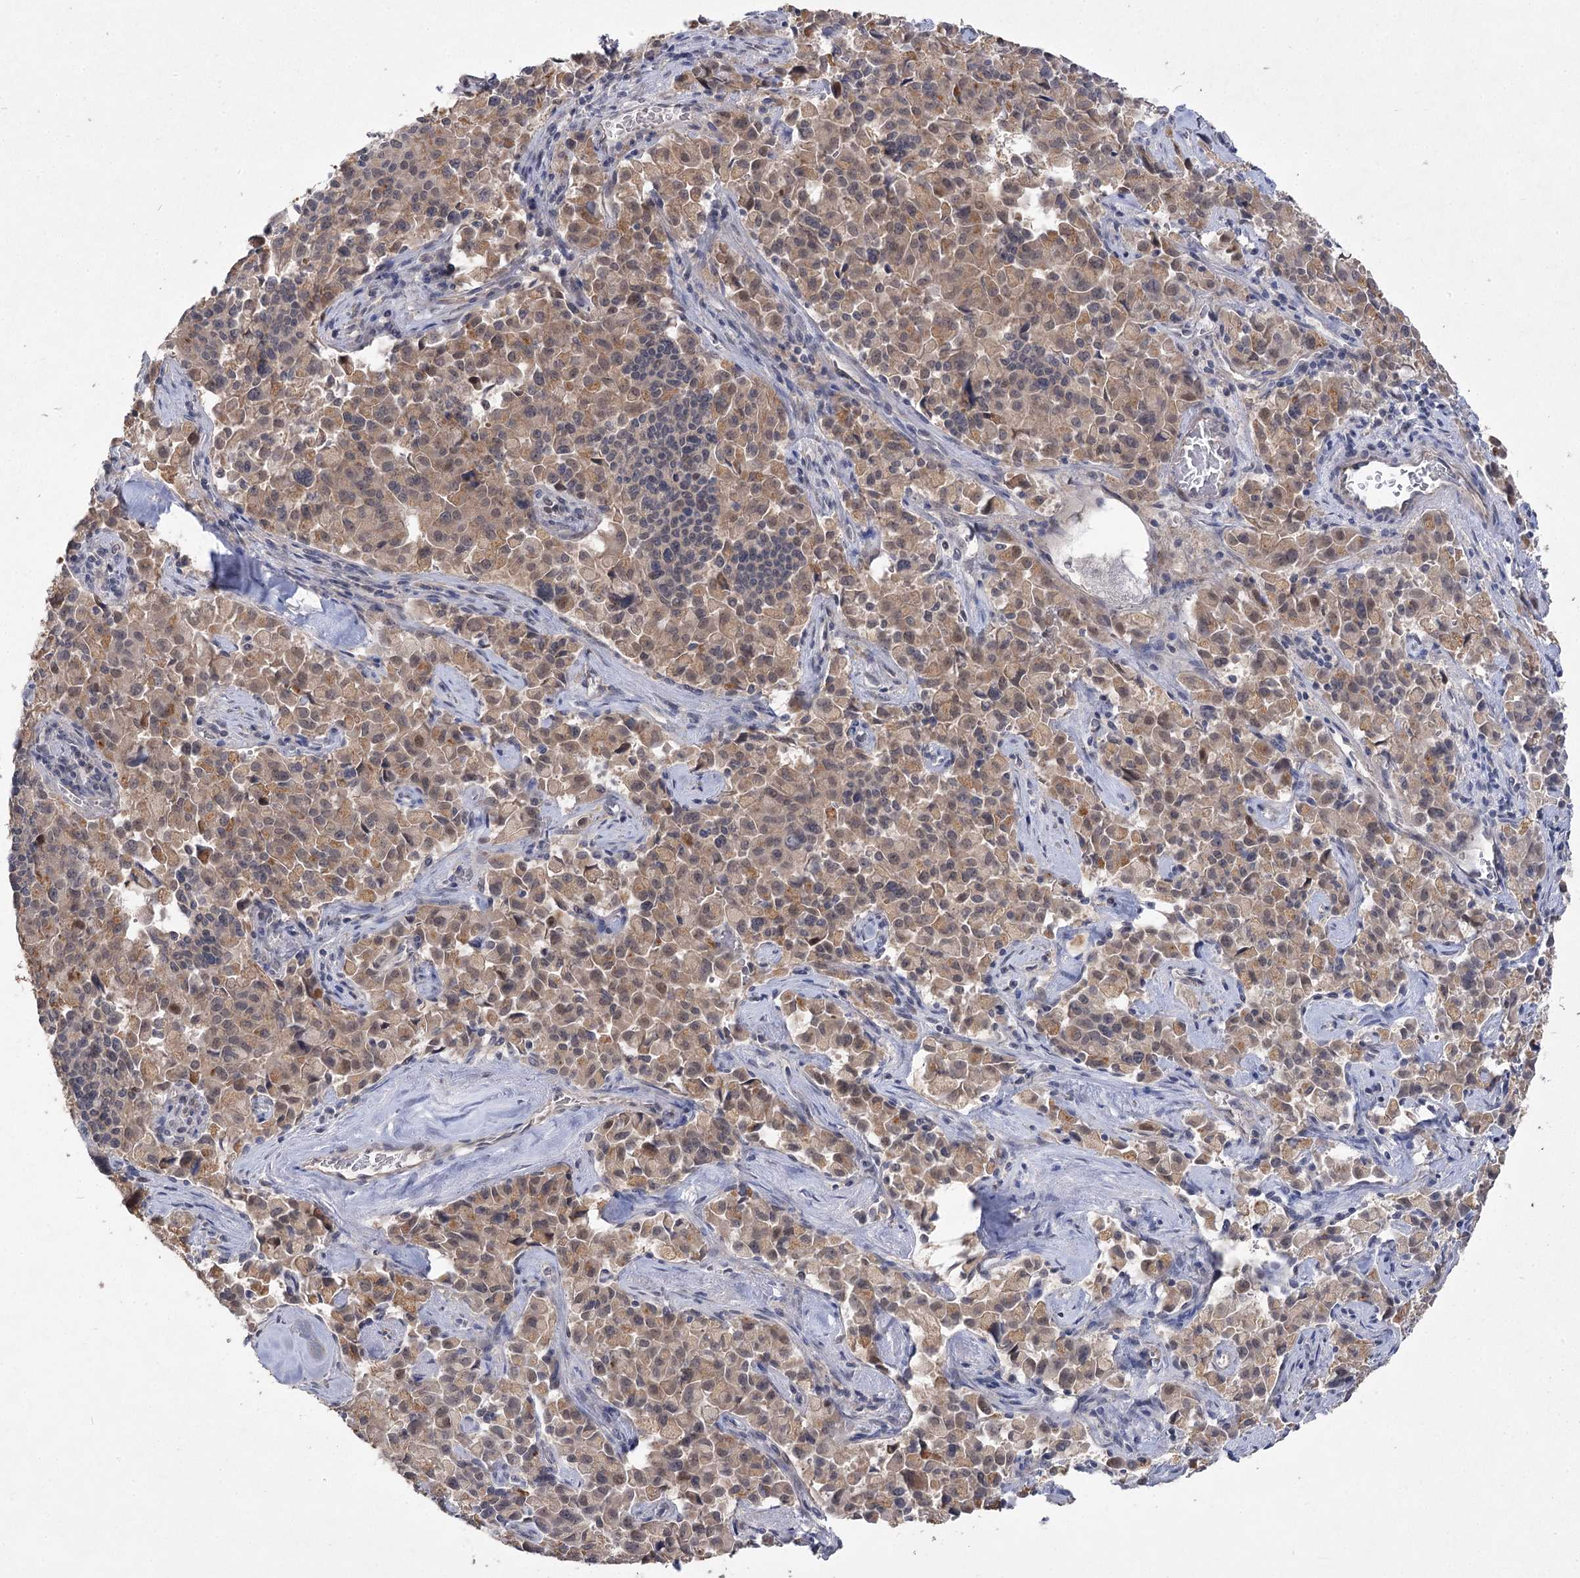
{"staining": {"intensity": "moderate", "quantity": "25%-75%", "location": "cytoplasmic/membranous"}, "tissue": "pancreatic cancer", "cell_type": "Tumor cells", "image_type": "cancer", "snomed": [{"axis": "morphology", "description": "Adenocarcinoma, NOS"}, {"axis": "topography", "description": "Pancreas"}], "caption": "Pancreatic cancer stained for a protein demonstrates moderate cytoplasmic/membranous positivity in tumor cells.", "gene": "PHYHIPL", "patient": {"sex": "male", "age": 65}}